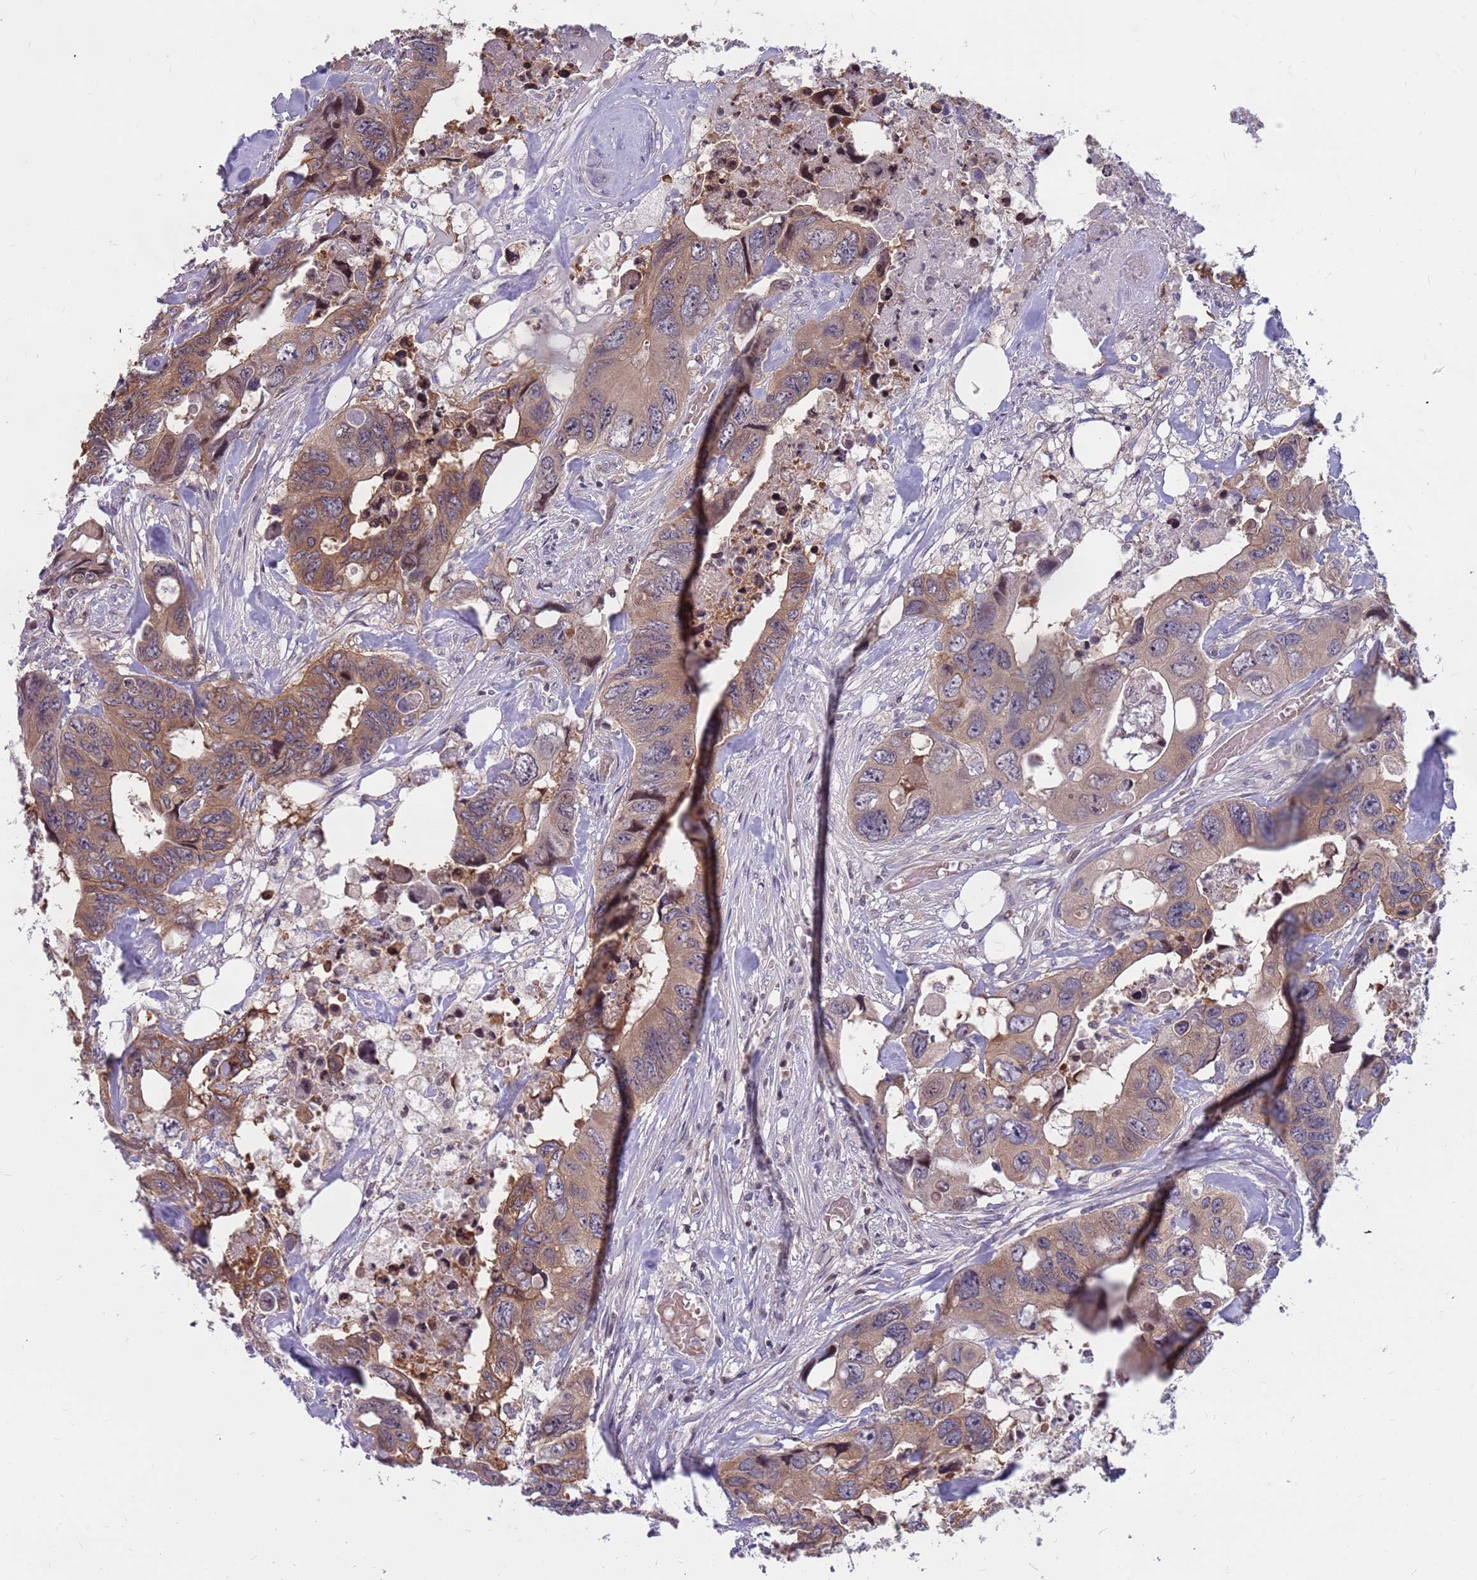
{"staining": {"intensity": "weak", "quantity": ">75%", "location": "cytoplasmic/membranous"}, "tissue": "colorectal cancer", "cell_type": "Tumor cells", "image_type": "cancer", "snomed": [{"axis": "morphology", "description": "Adenocarcinoma, NOS"}, {"axis": "topography", "description": "Rectum"}], "caption": "A photomicrograph showing weak cytoplasmic/membranous staining in approximately >75% of tumor cells in colorectal adenocarcinoma, as visualized by brown immunohistochemical staining.", "gene": "ARHGEF5", "patient": {"sex": "male", "age": 57}}